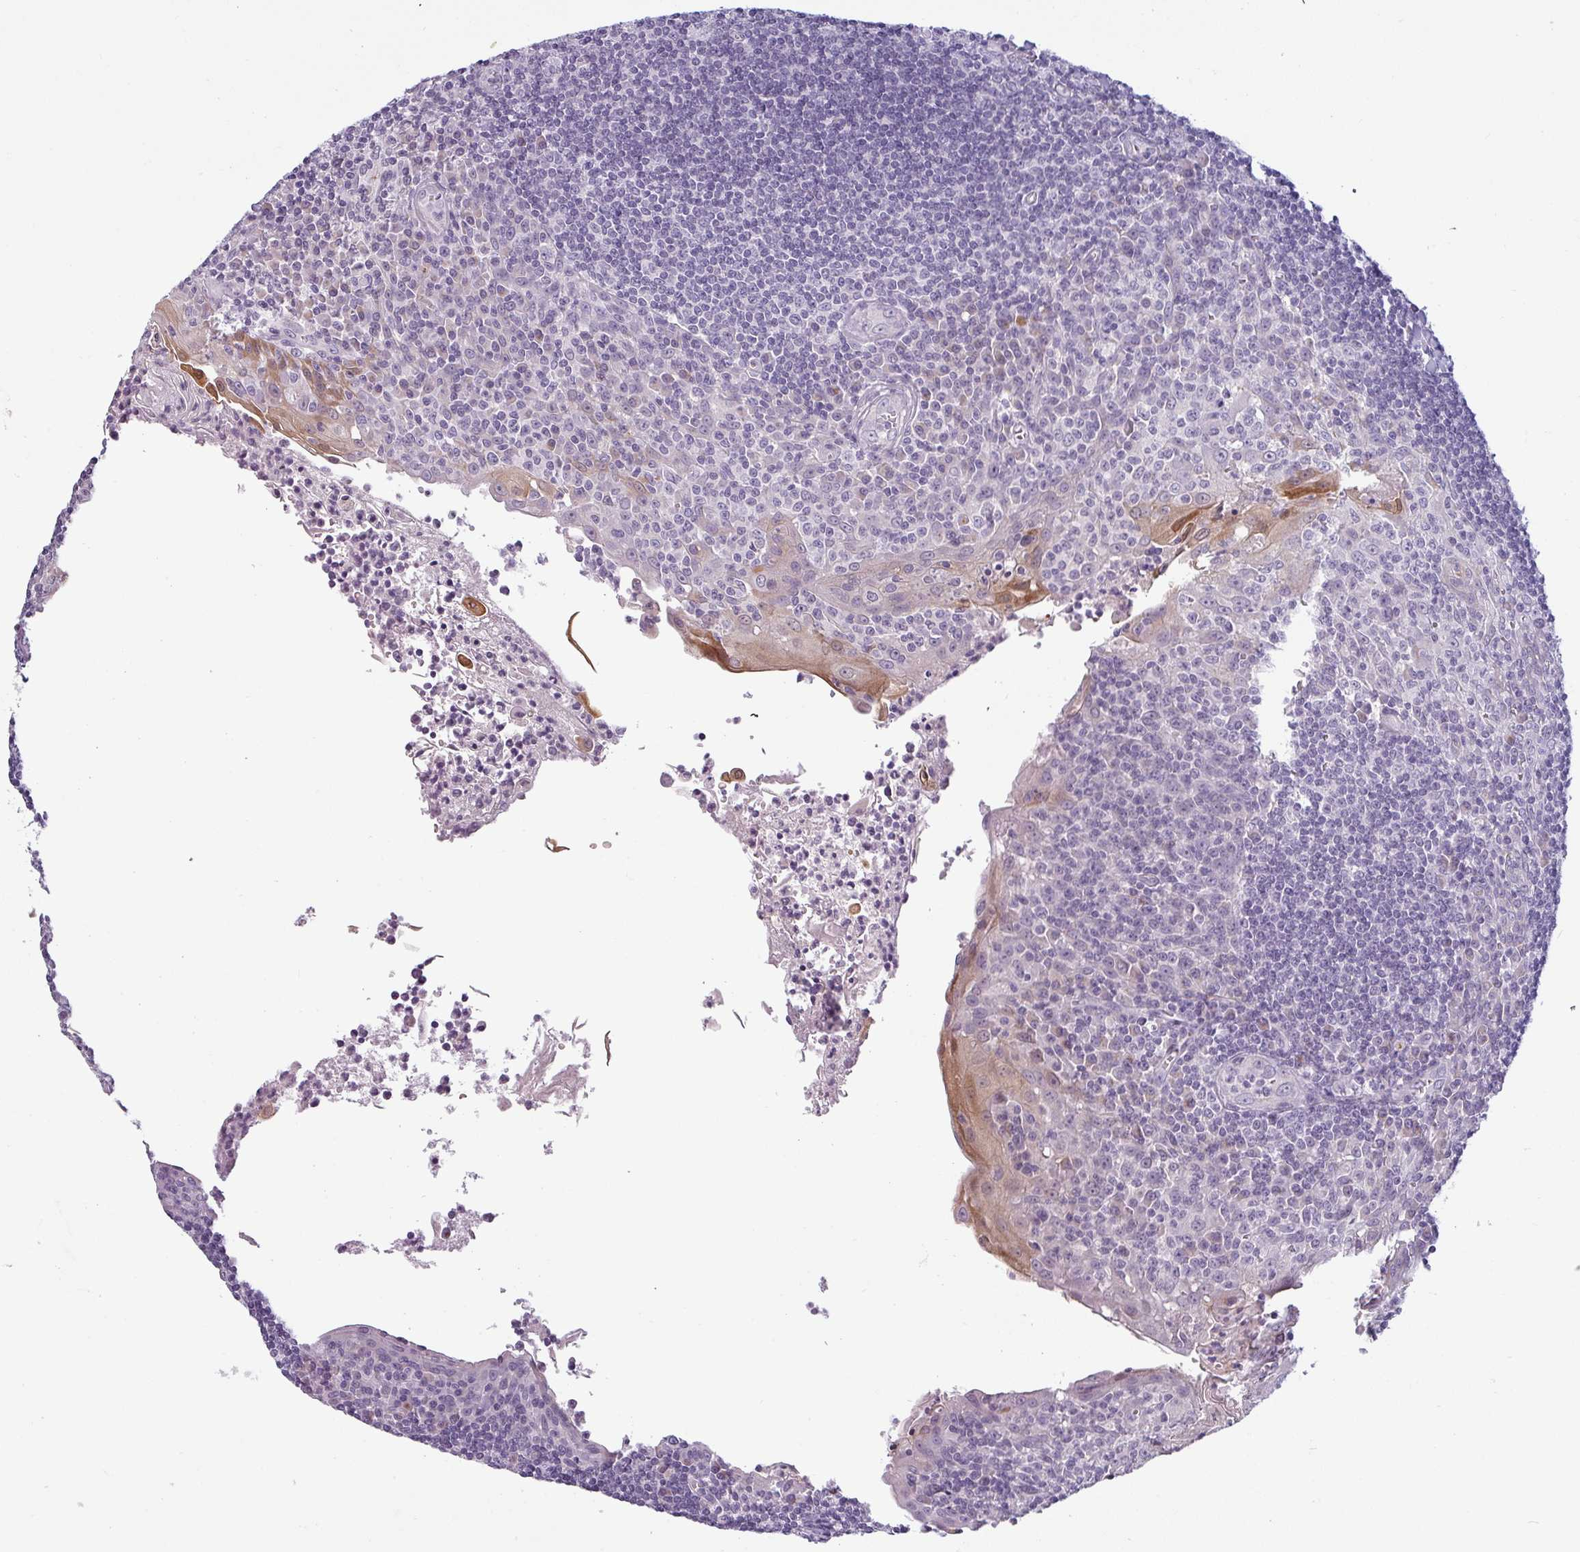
{"staining": {"intensity": "negative", "quantity": "none", "location": "none"}, "tissue": "tonsil", "cell_type": "Germinal center cells", "image_type": "normal", "snomed": [{"axis": "morphology", "description": "Normal tissue, NOS"}, {"axis": "topography", "description": "Tonsil"}], "caption": "The IHC photomicrograph has no significant expression in germinal center cells of tonsil. (DAB (3,3'-diaminobenzidine) IHC, high magnification).", "gene": "SLC26A9", "patient": {"sex": "male", "age": 27}}